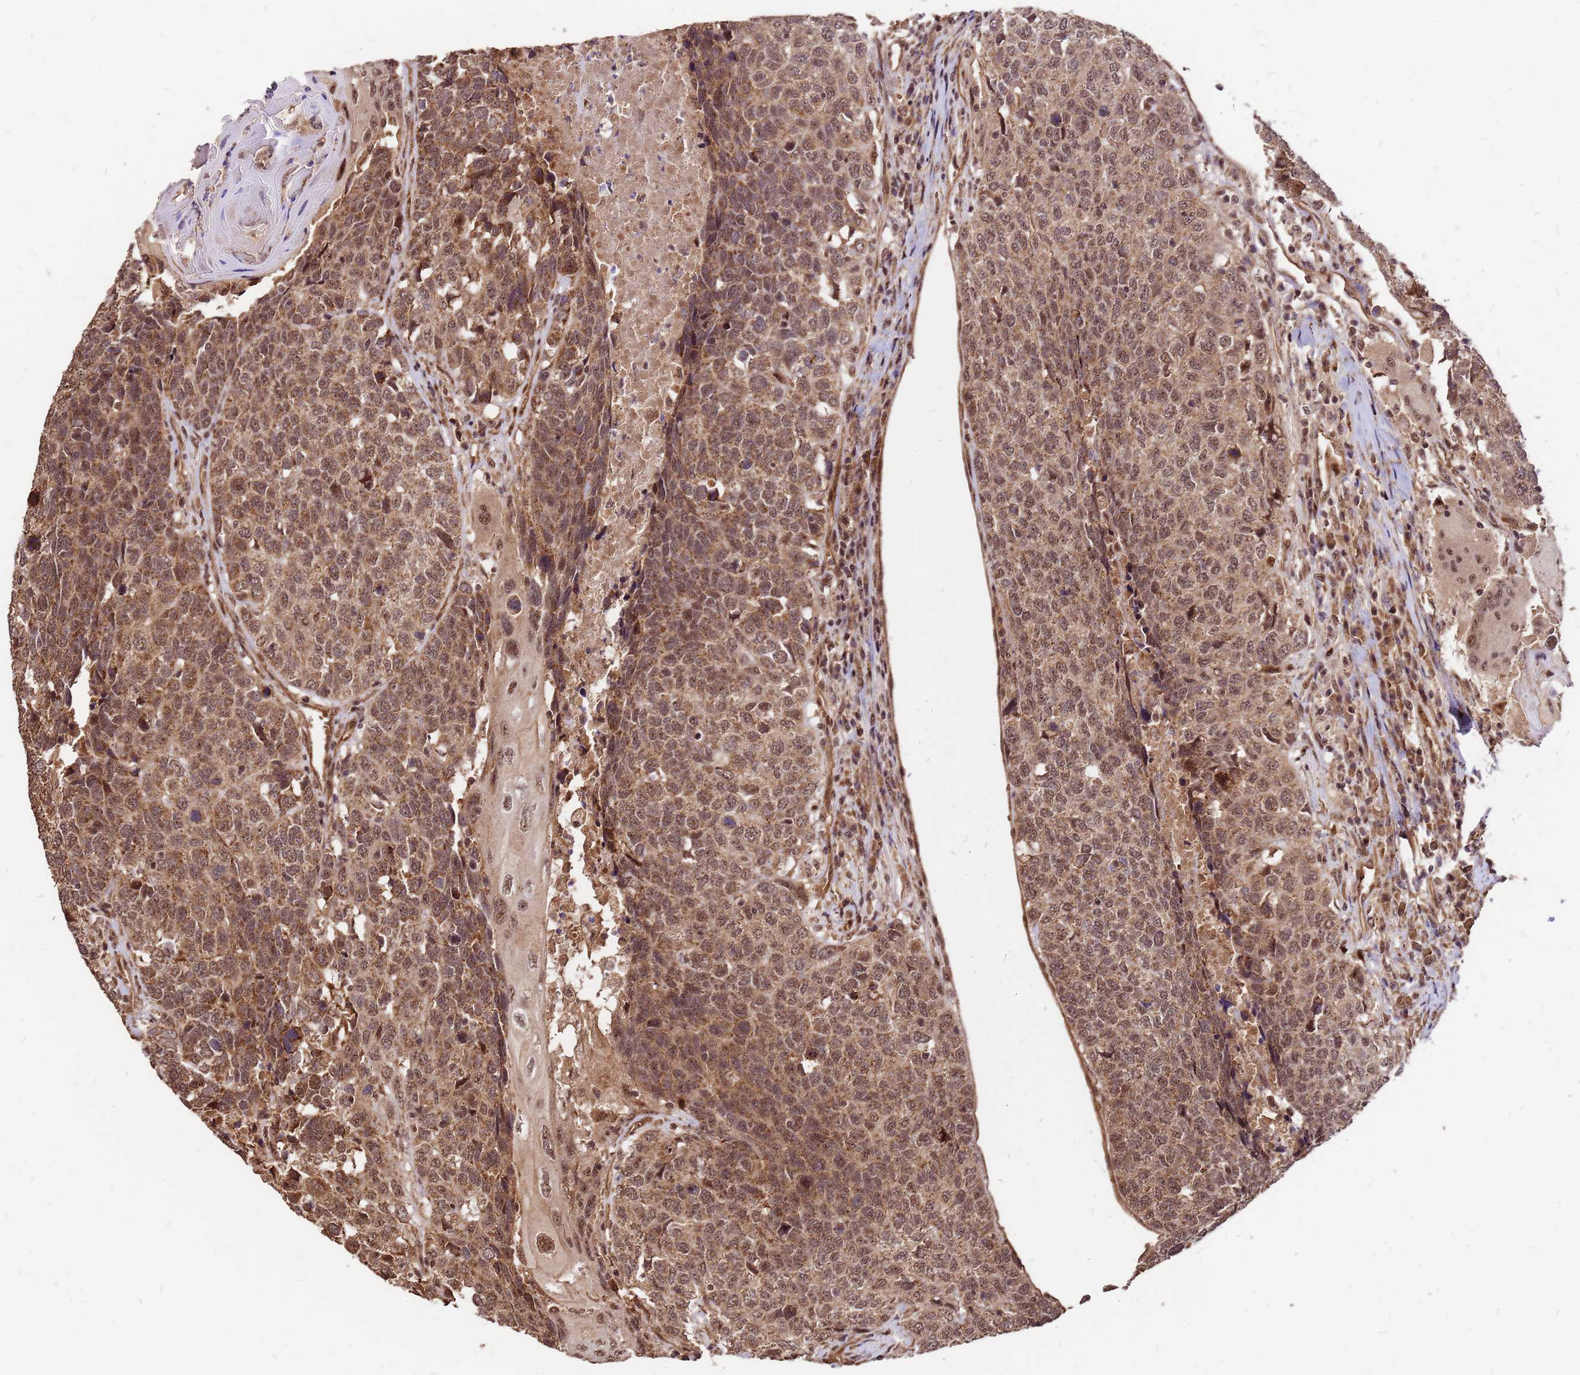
{"staining": {"intensity": "moderate", "quantity": ">75%", "location": "cytoplasmic/membranous,nuclear"}, "tissue": "head and neck cancer", "cell_type": "Tumor cells", "image_type": "cancer", "snomed": [{"axis": "morphology", "description": "Squamous cell carcinoma, NOS"}, {"axis": "topography", "description": "Head-Neck"}], "caption": "Head and neck cancer (squamous cell carcinoma) tissue shows moderate cytoplasmic/membranous and nuclear expression in approximately >75% of tumor cells", "gene": "GPATCH8", "patient": {"sex": "male", "age": 66}}